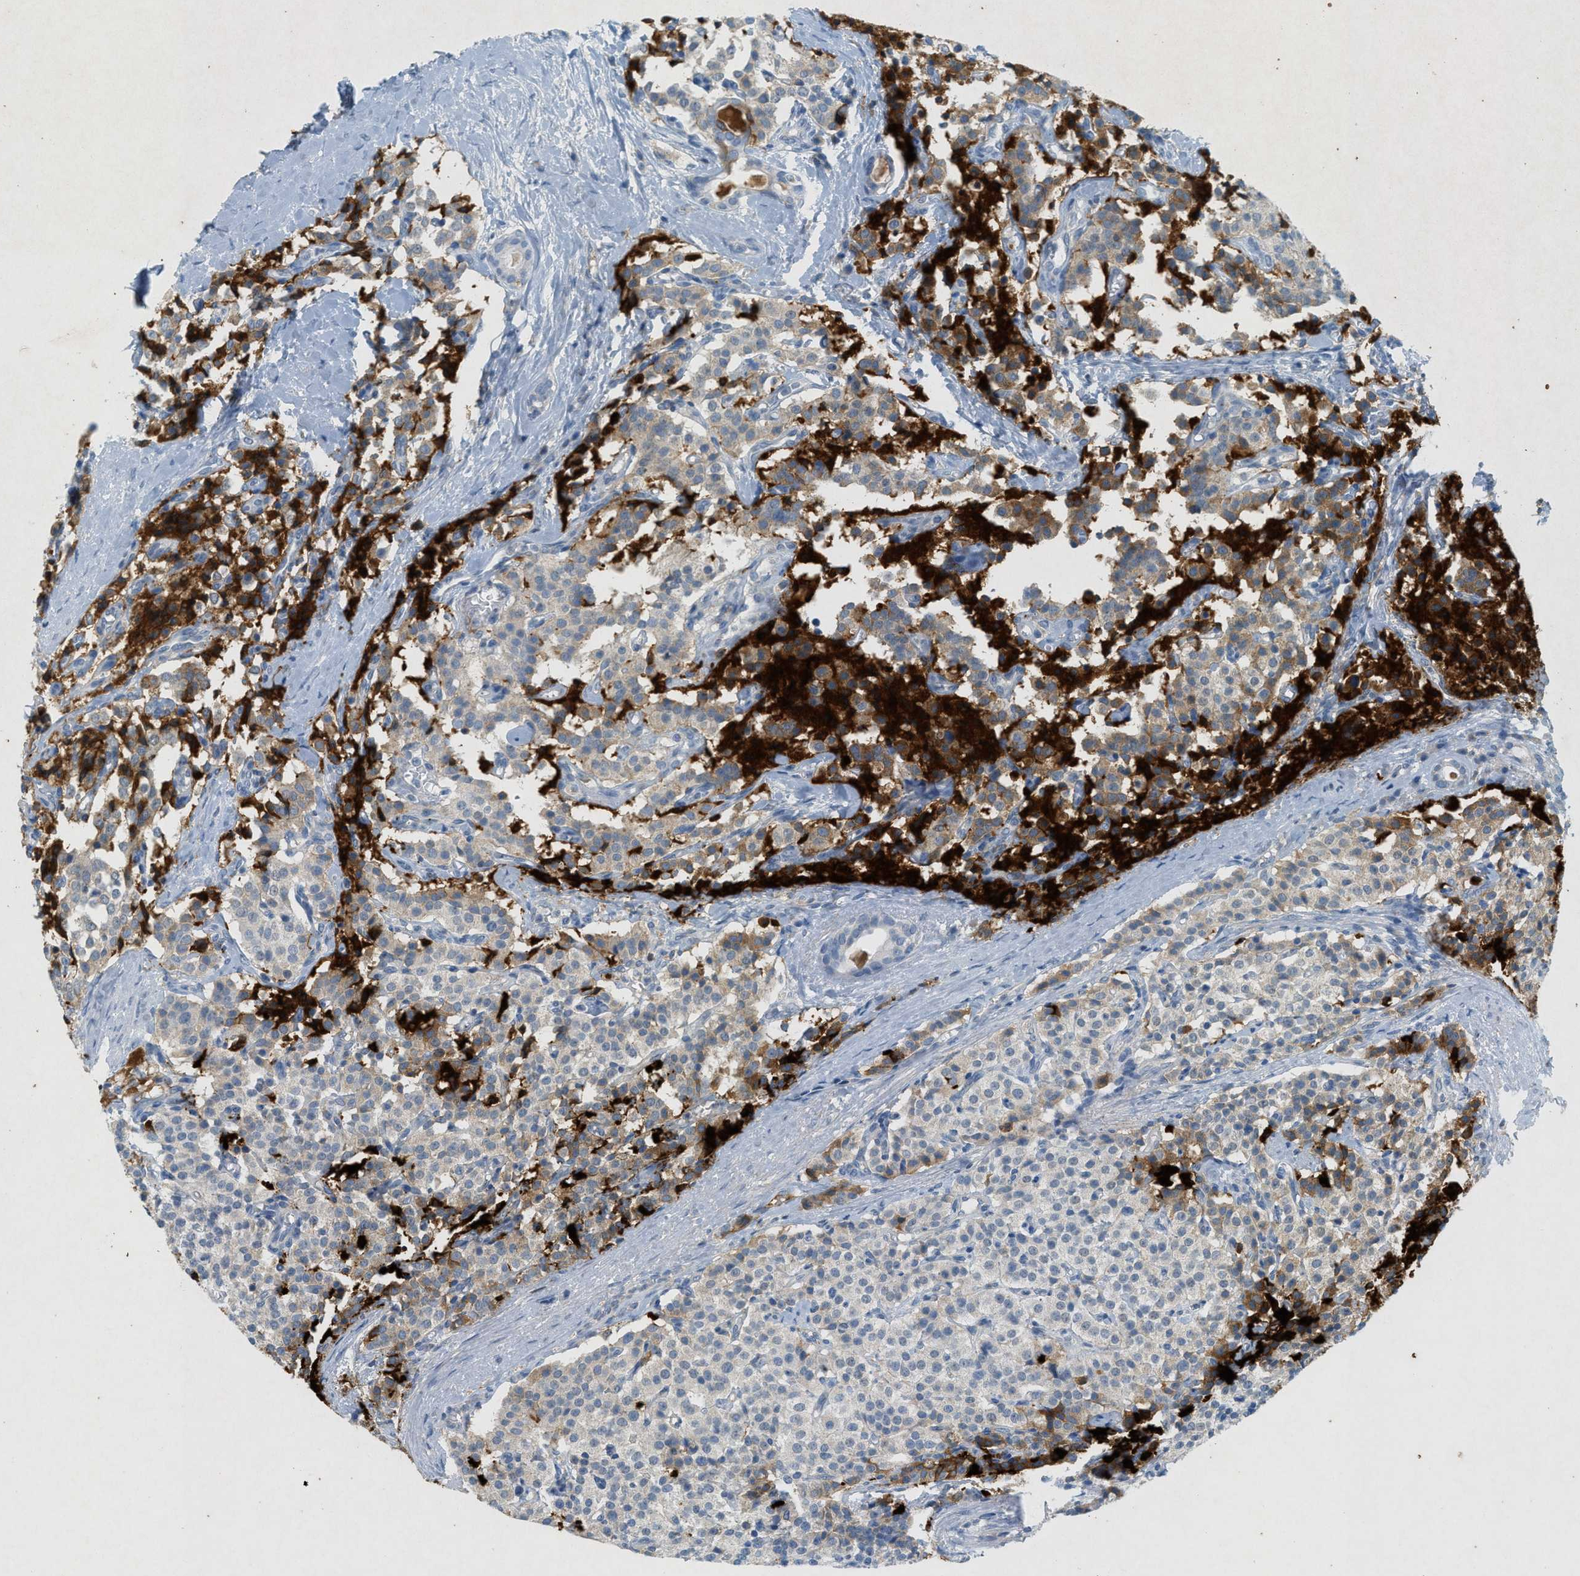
{"staining": {"intensity": "moderate", "quantity": "25%-75%", "location": "cytoplasmic/membranous"}, "tissue": "carcinoid", "cell_type": "Tumor cells", "image_type": "cancer", "snomed": [{"axis": "morphology", "description": "Carcinoid, malignant, NOS"}, {"axis": "topography", "description": "Lung"}], "caption": "Carcinoid stained with a brown dye shows moderate cytoplasmic/membranous positive expression in approximately 25%-75% of tumor cells.", "gene": "F2", "patient": {"sex": "male", "age": 30}}